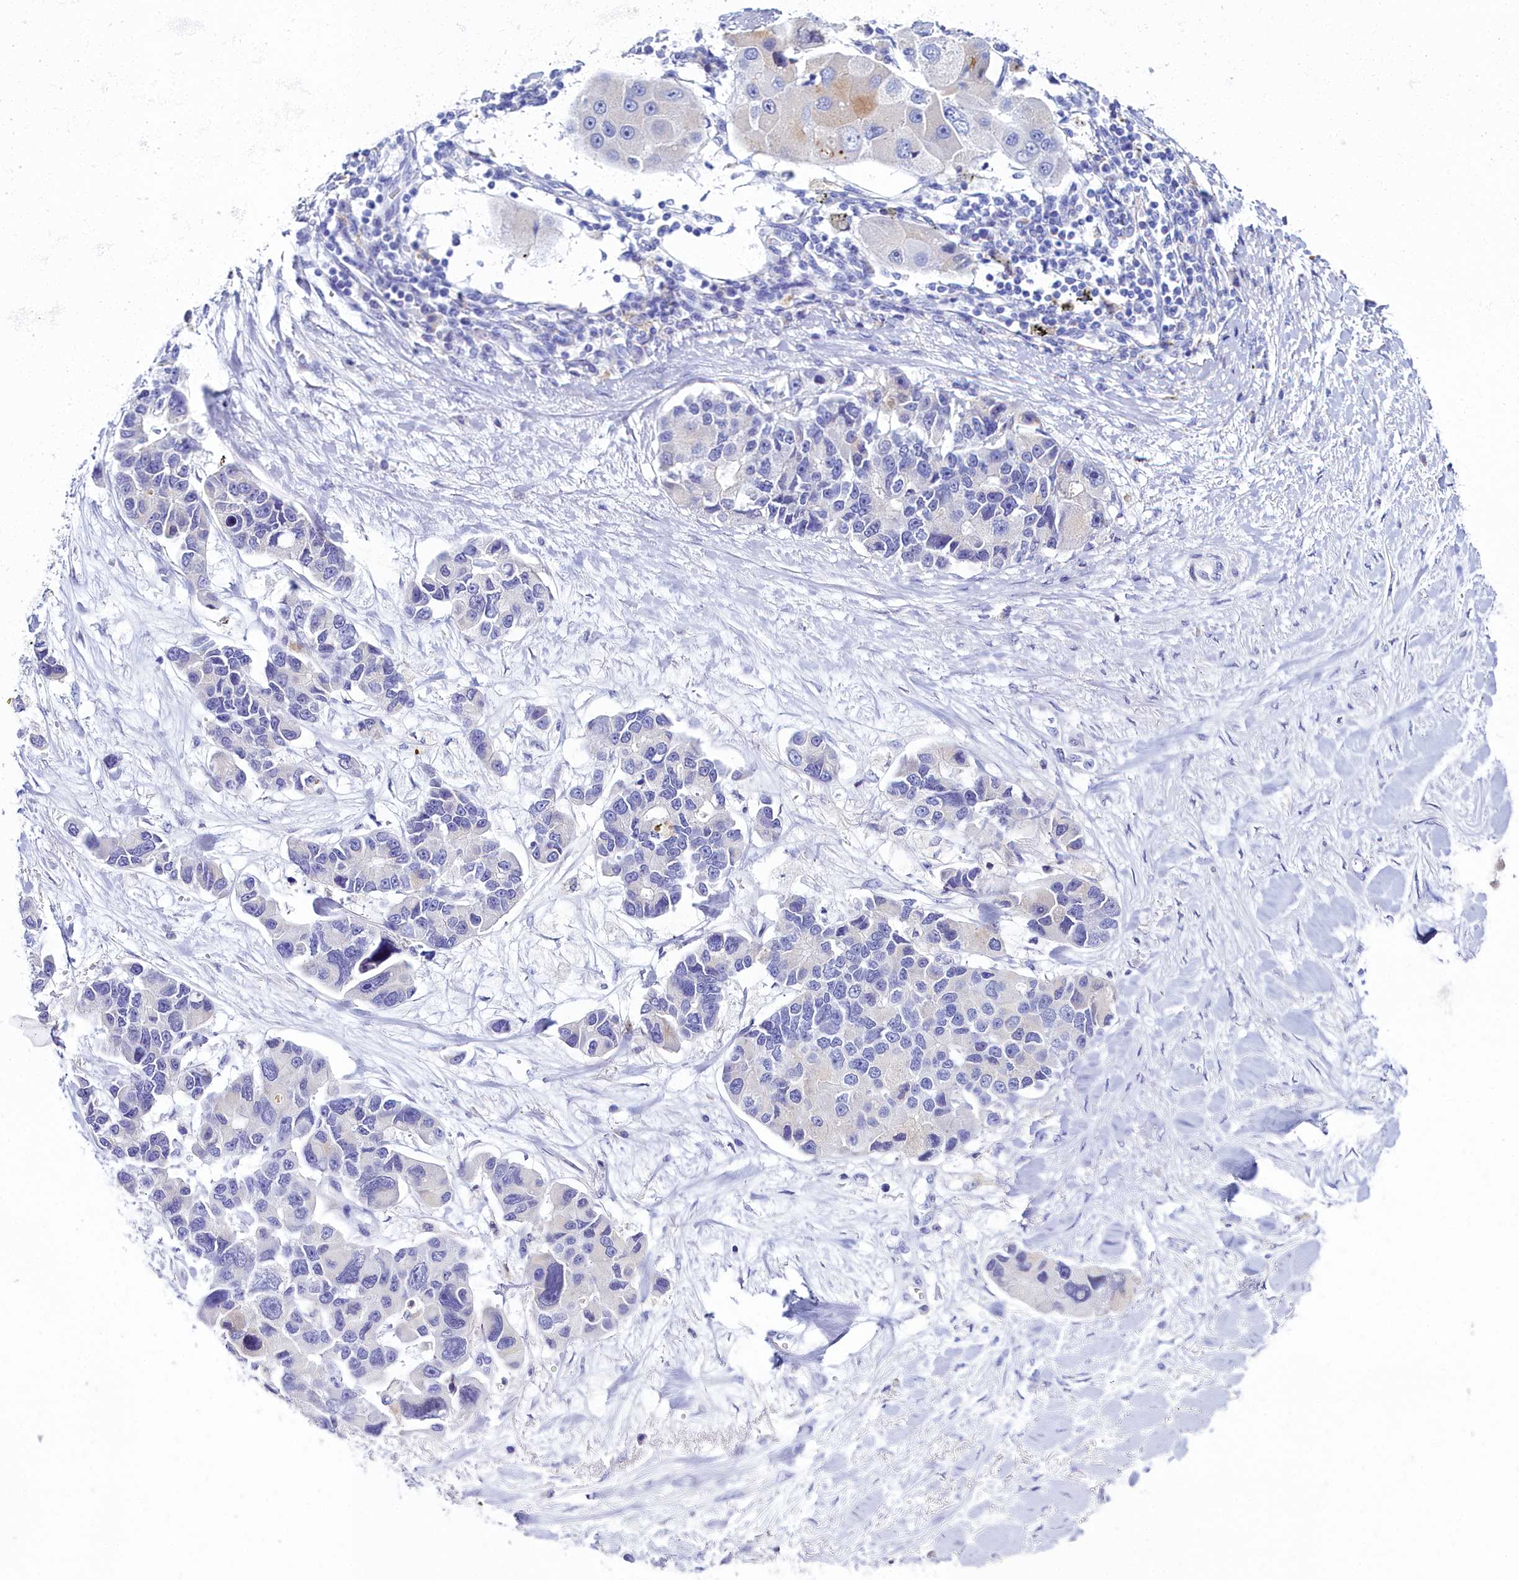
{"staining": {"intensity": "moderate", "quantity": "<25%", "location": "cytoplasmic/membranous"}, "tissue": "lung cancer", "cell_type": "Tumor cells", "image_type": "cancer", "snomed": [{"axis": "morphology", "description": "Adenocarcinoma, NOS"}, {"axis": "topography", "description": "Lung"}], "caption": "Protein positivity by IHC demonstrates moderate cytoplasmic/membranous positivity in about <25% of tumor cells in lung adenocarcinoma.", "gene": "ELAPOR2", "patient": {"sex": "female", "age": 54}}